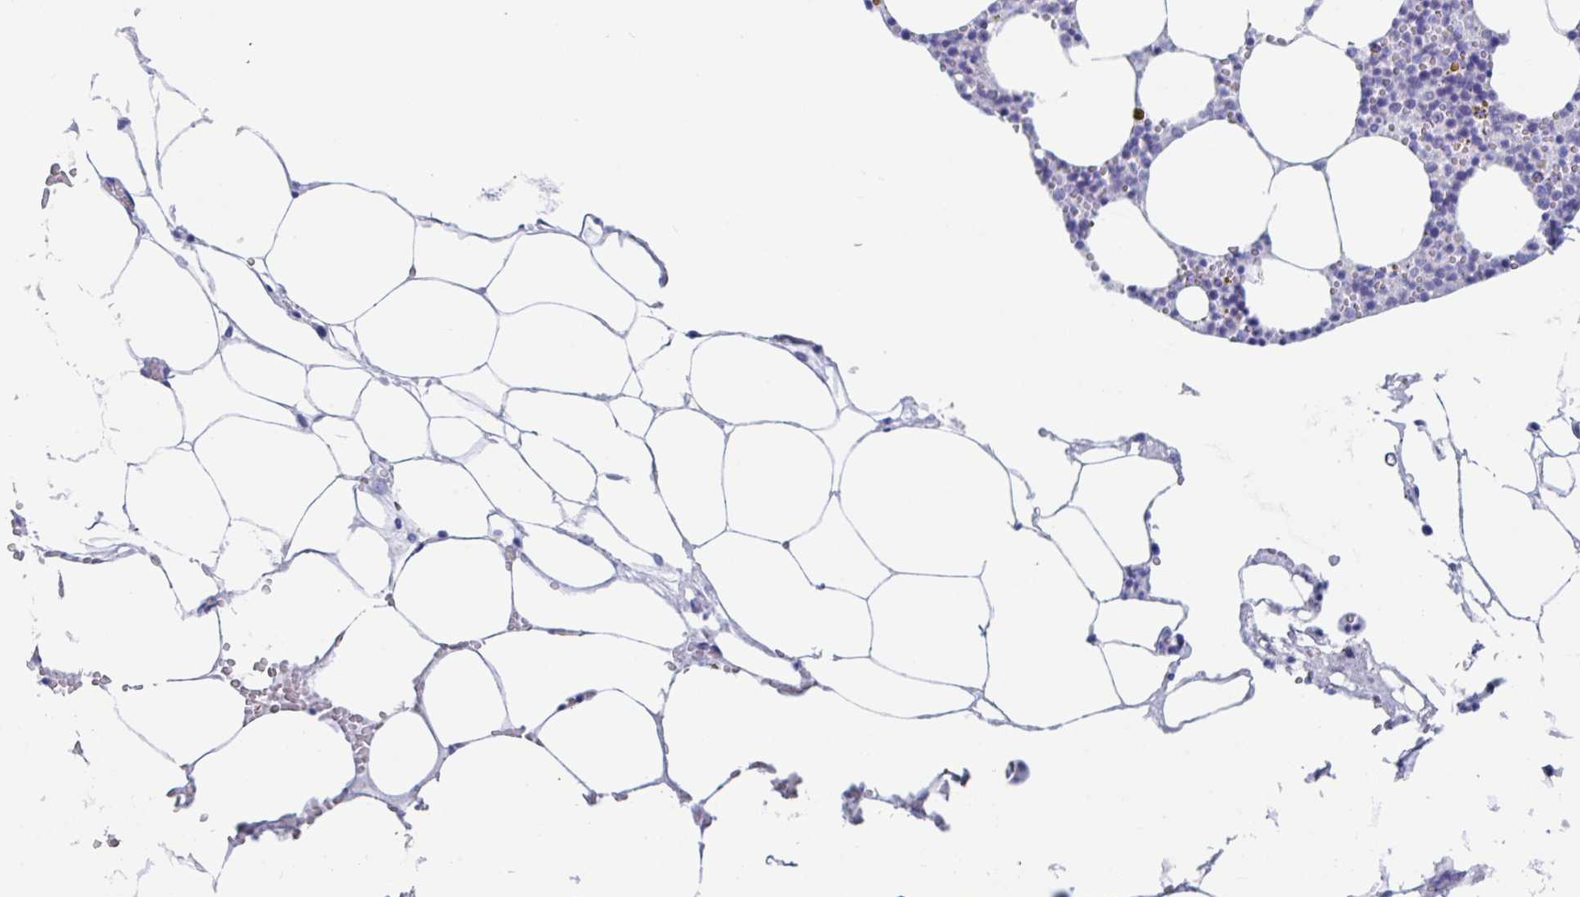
{"staining": {"intensity": "negative", "quantity": "none", "location": "none"}, "tissue": "bone marrow", "cell_type": "Hematopoietic cells", "image_type": "normal", "snomed": [{"axis": "morphology", "description": "Normal tissue, NOS"}, {"axis": "topography", "description": "Bone marrow"}], "caption": "IHC micrograph of unremarkable human bone marrow stained for a protein (brown), which reveals no staining in hematopoietic cells.", "gene": "ZPBP", "patient": {"sex": "male", "age": 54}}